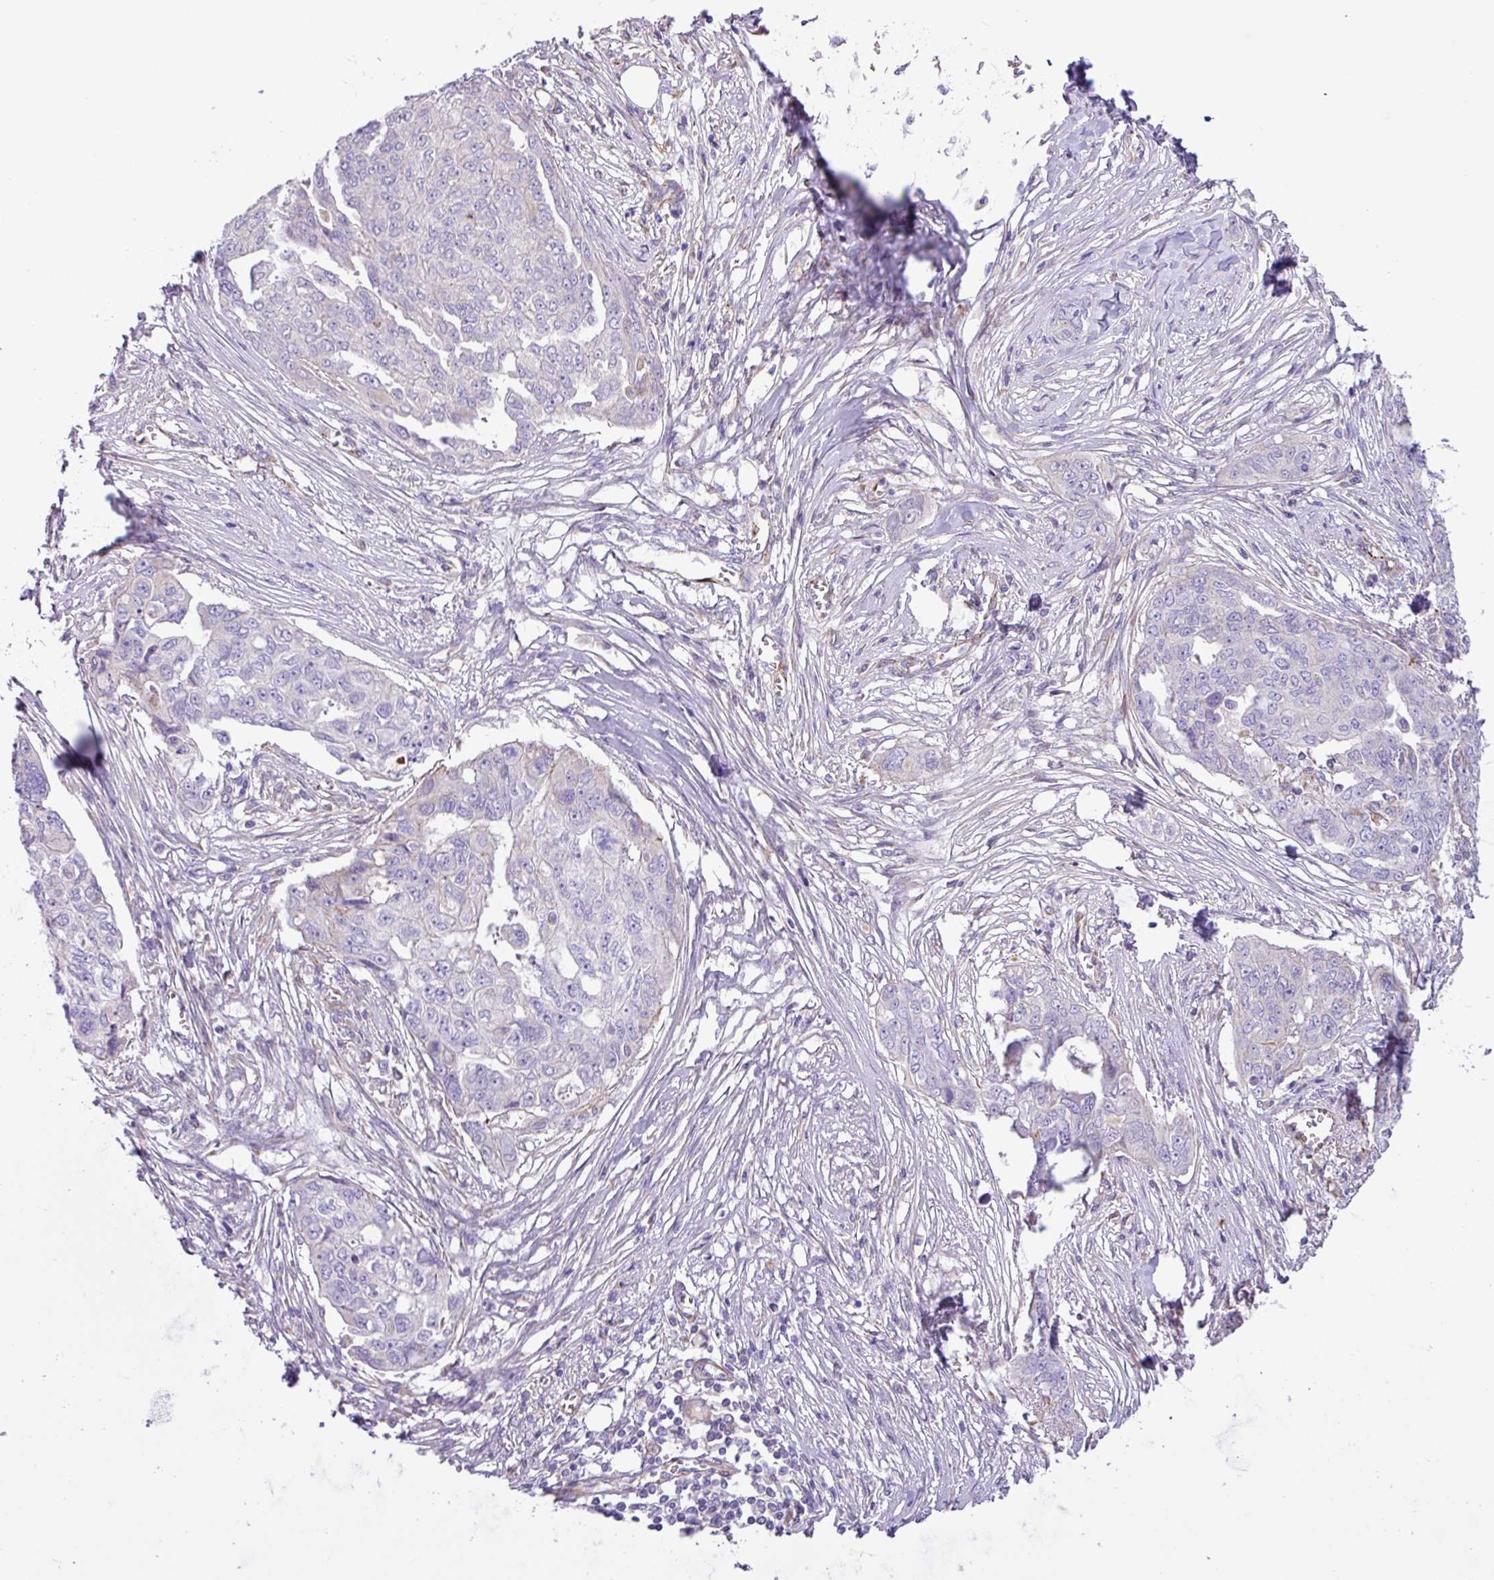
{"staining": {"intensity": "negative", "quantity": "none", "location": "none"}, "tissue": "ovarian cancer", "cell_type": "Tumor cells", "image_type": "cancer", "snomed": [{"axis": "morphology", "description": "Carcinoma, endometroid"}, {"axis": "topography", "description": "Ovary"}], "caption": "DAB (3,3'-diaminobenzidine) immunohistochemical staining of human ovarian cancer displays no significant expression in tumor cells.", "gene": "MRM2", "patient": {"sex": "female", "age": 70}}